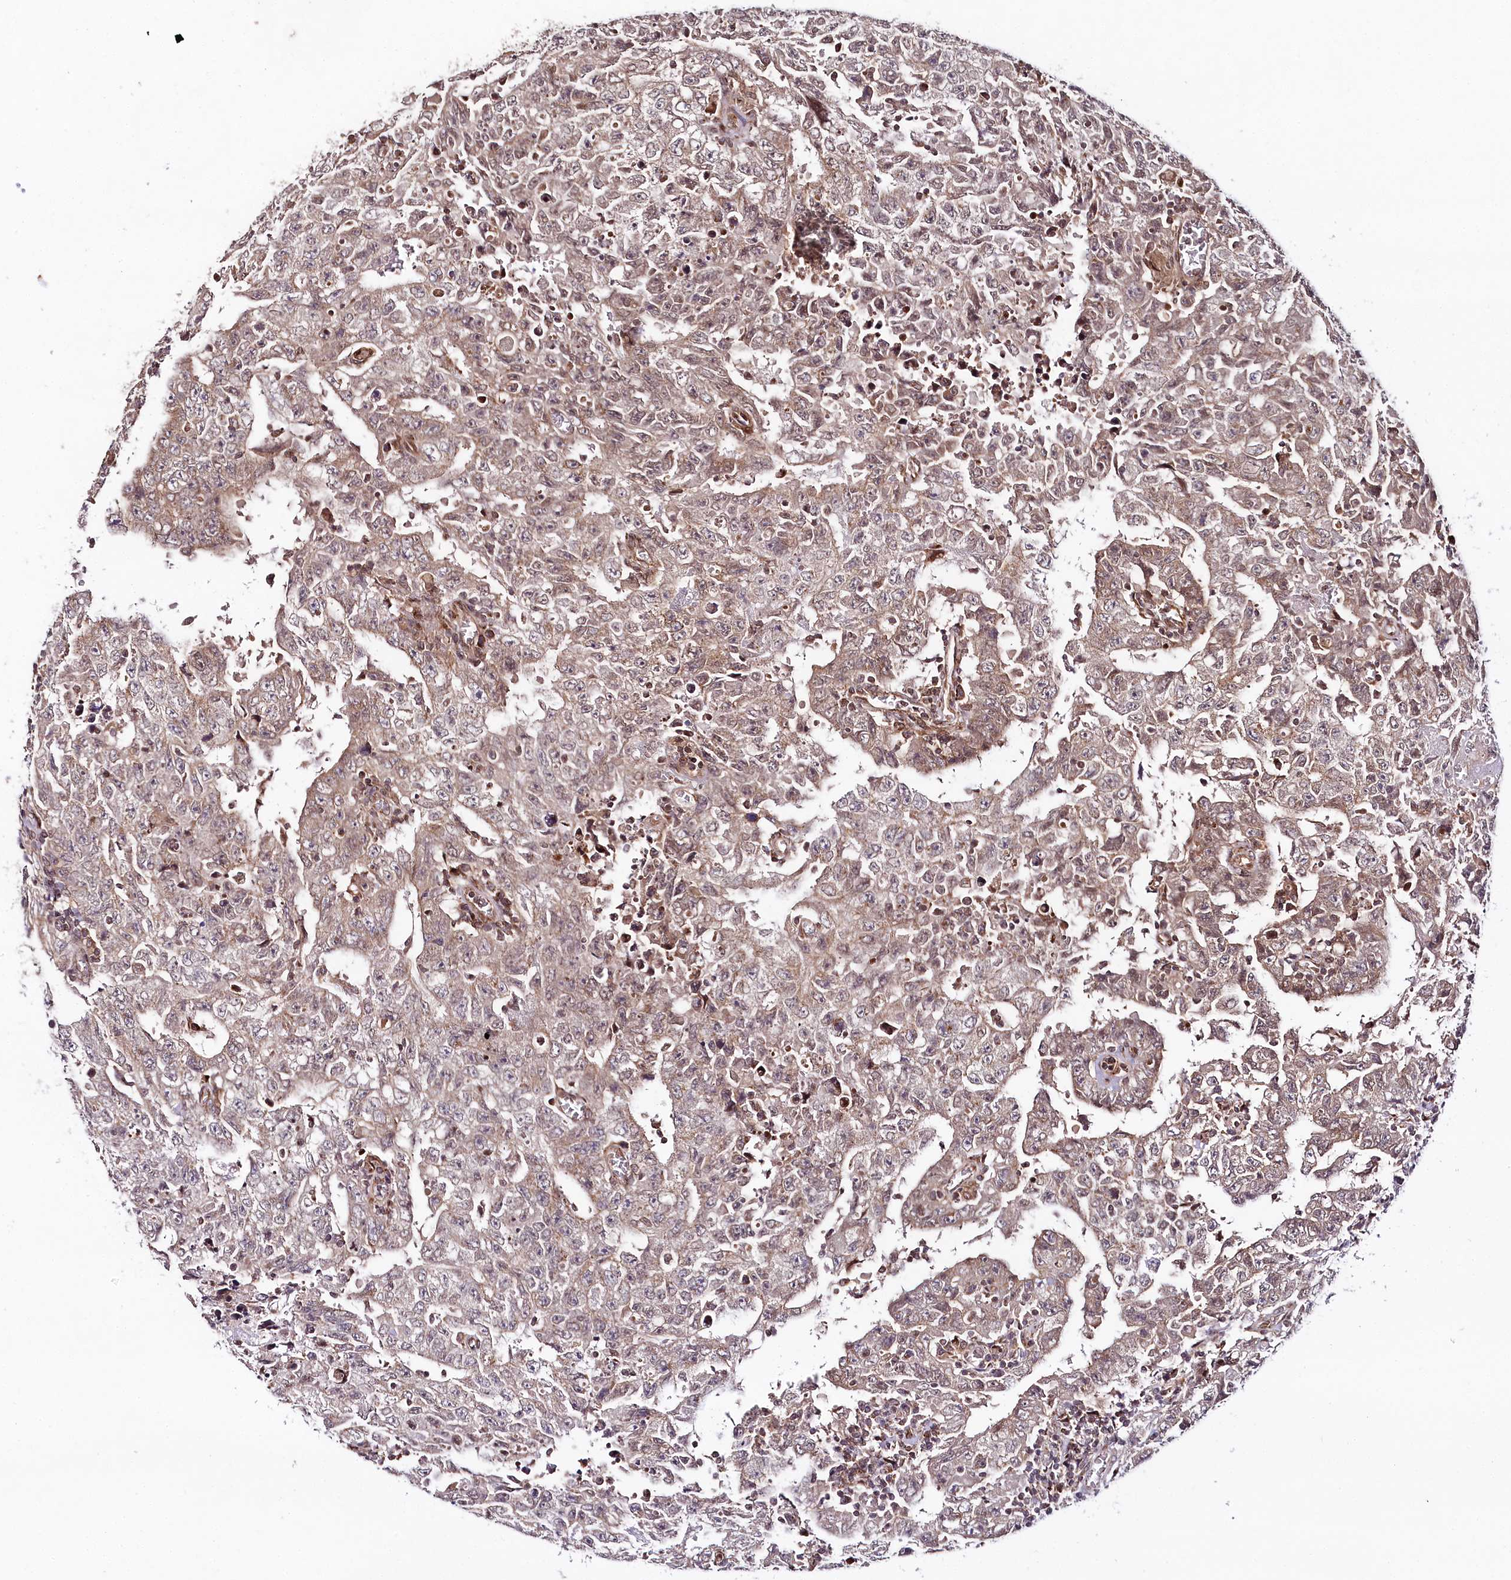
{"staining": {"intensity": "moderate", "quantity": "25%-75%", "location": "cytoplasmic/membranous"}, "tissue": "testis cancer", "cell_type": "Tumor cells", "image_type": "cancer", "snomed": [{"axis": "morphology", "description": "Carcinoma, Embryonal, NOS"}, {"axis": "topography", "description": "Testis"}], "caption": "DAB immunohistochemical staining of testis cancer (embryonal carcinoma) shows moderate cytoplasmic/membranous protein positivity in about 25%-75% of tumor cells.", "gene": "COPG1", "patient": {"sex": "male", "age": 26}}